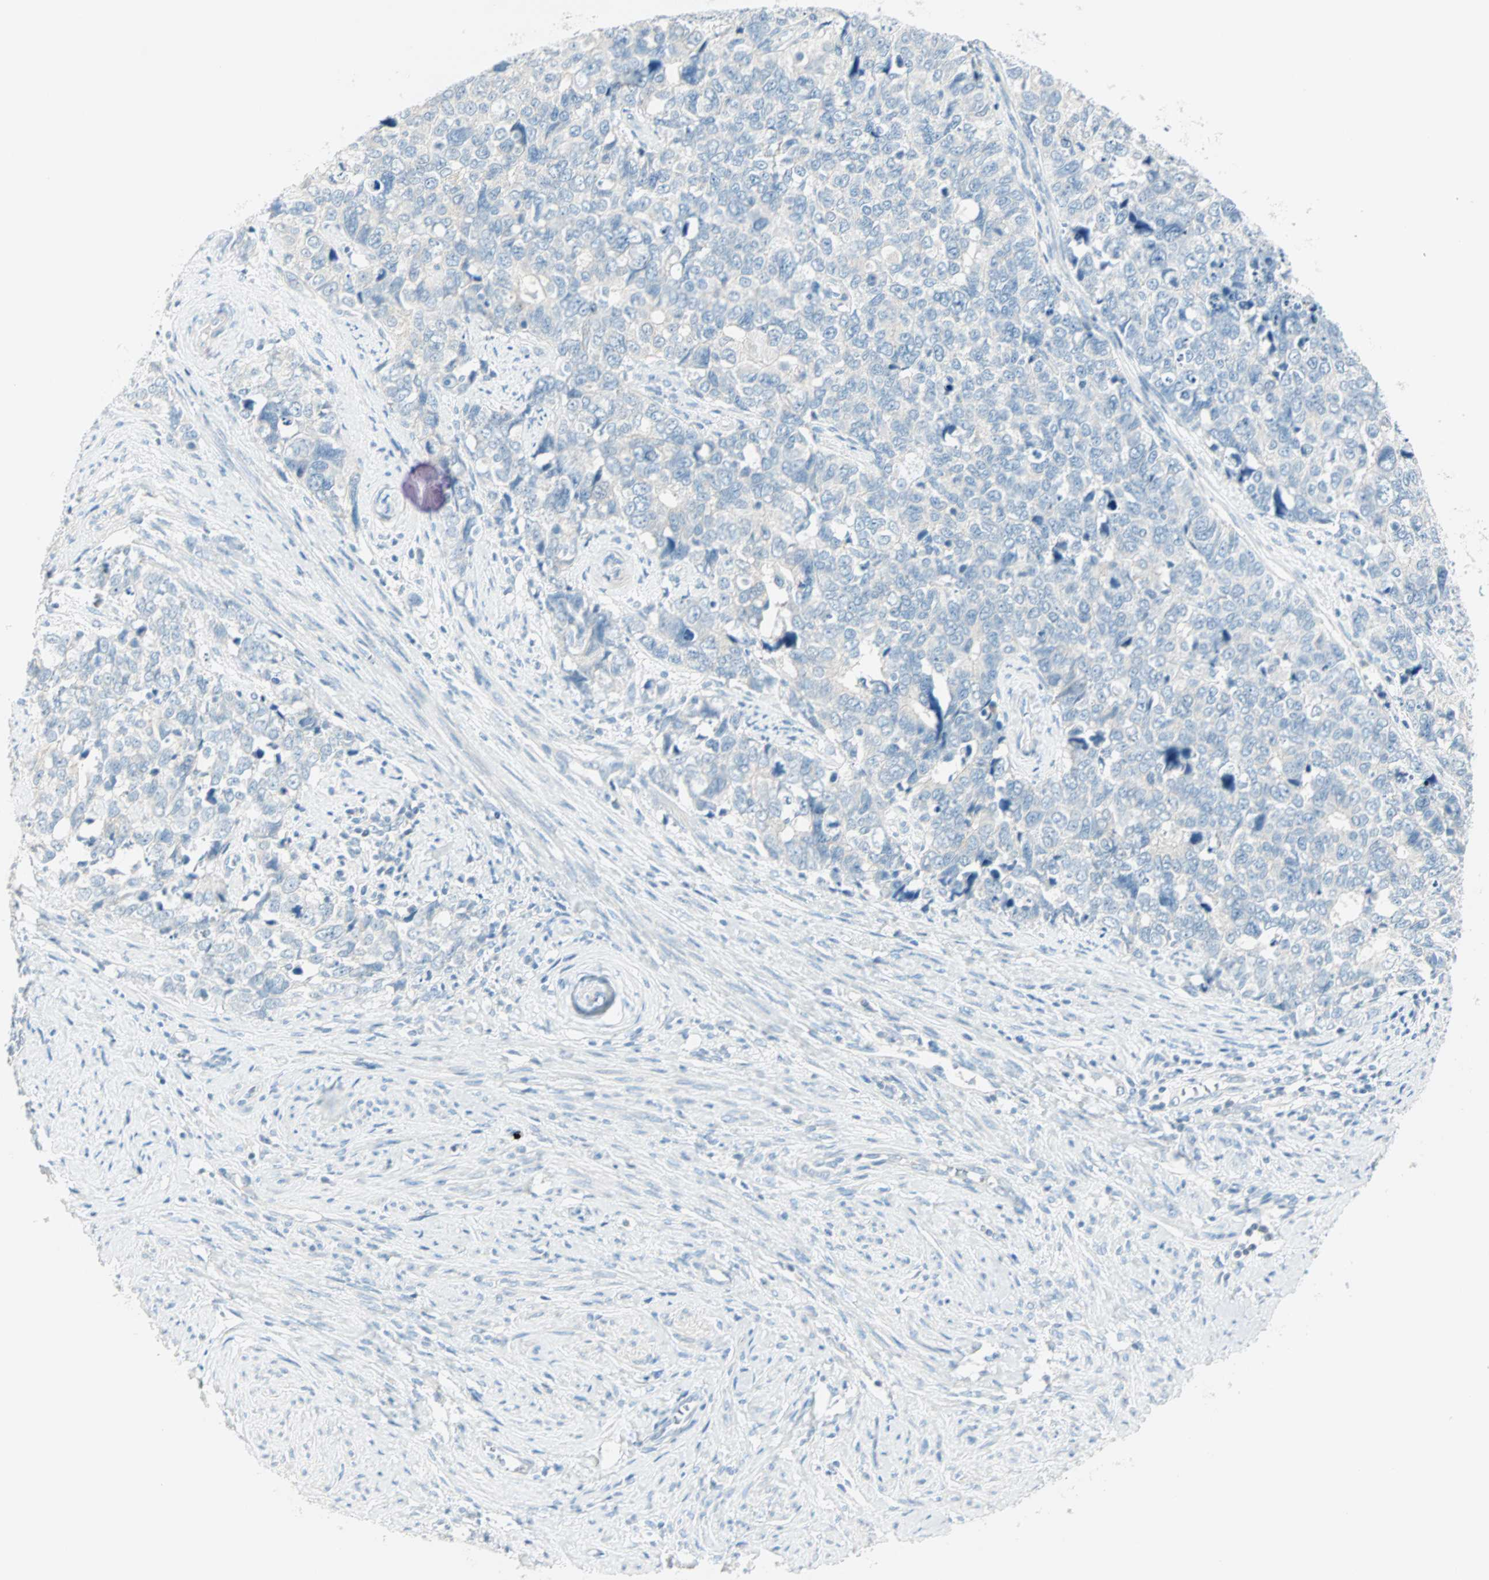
{"staining": {"intensity": "negative", "quantity": "none", "location": "none"}, "tissue": "cervical cancer", "cell_type": "Tumor cells", "image_type": "cancer", "snomed": [{"axis": "morphology", "description": "Squamous cell carcinoma, NOS"}, {"axis": "topography", "description": "Cervix"}], "caption": "IHC micrograph of cervical cancer stained for a protein (brown), which shows no positivity in tumor cells.", "gene": "SULT1C2", "patient": {"sex": "female", "age": 63}}